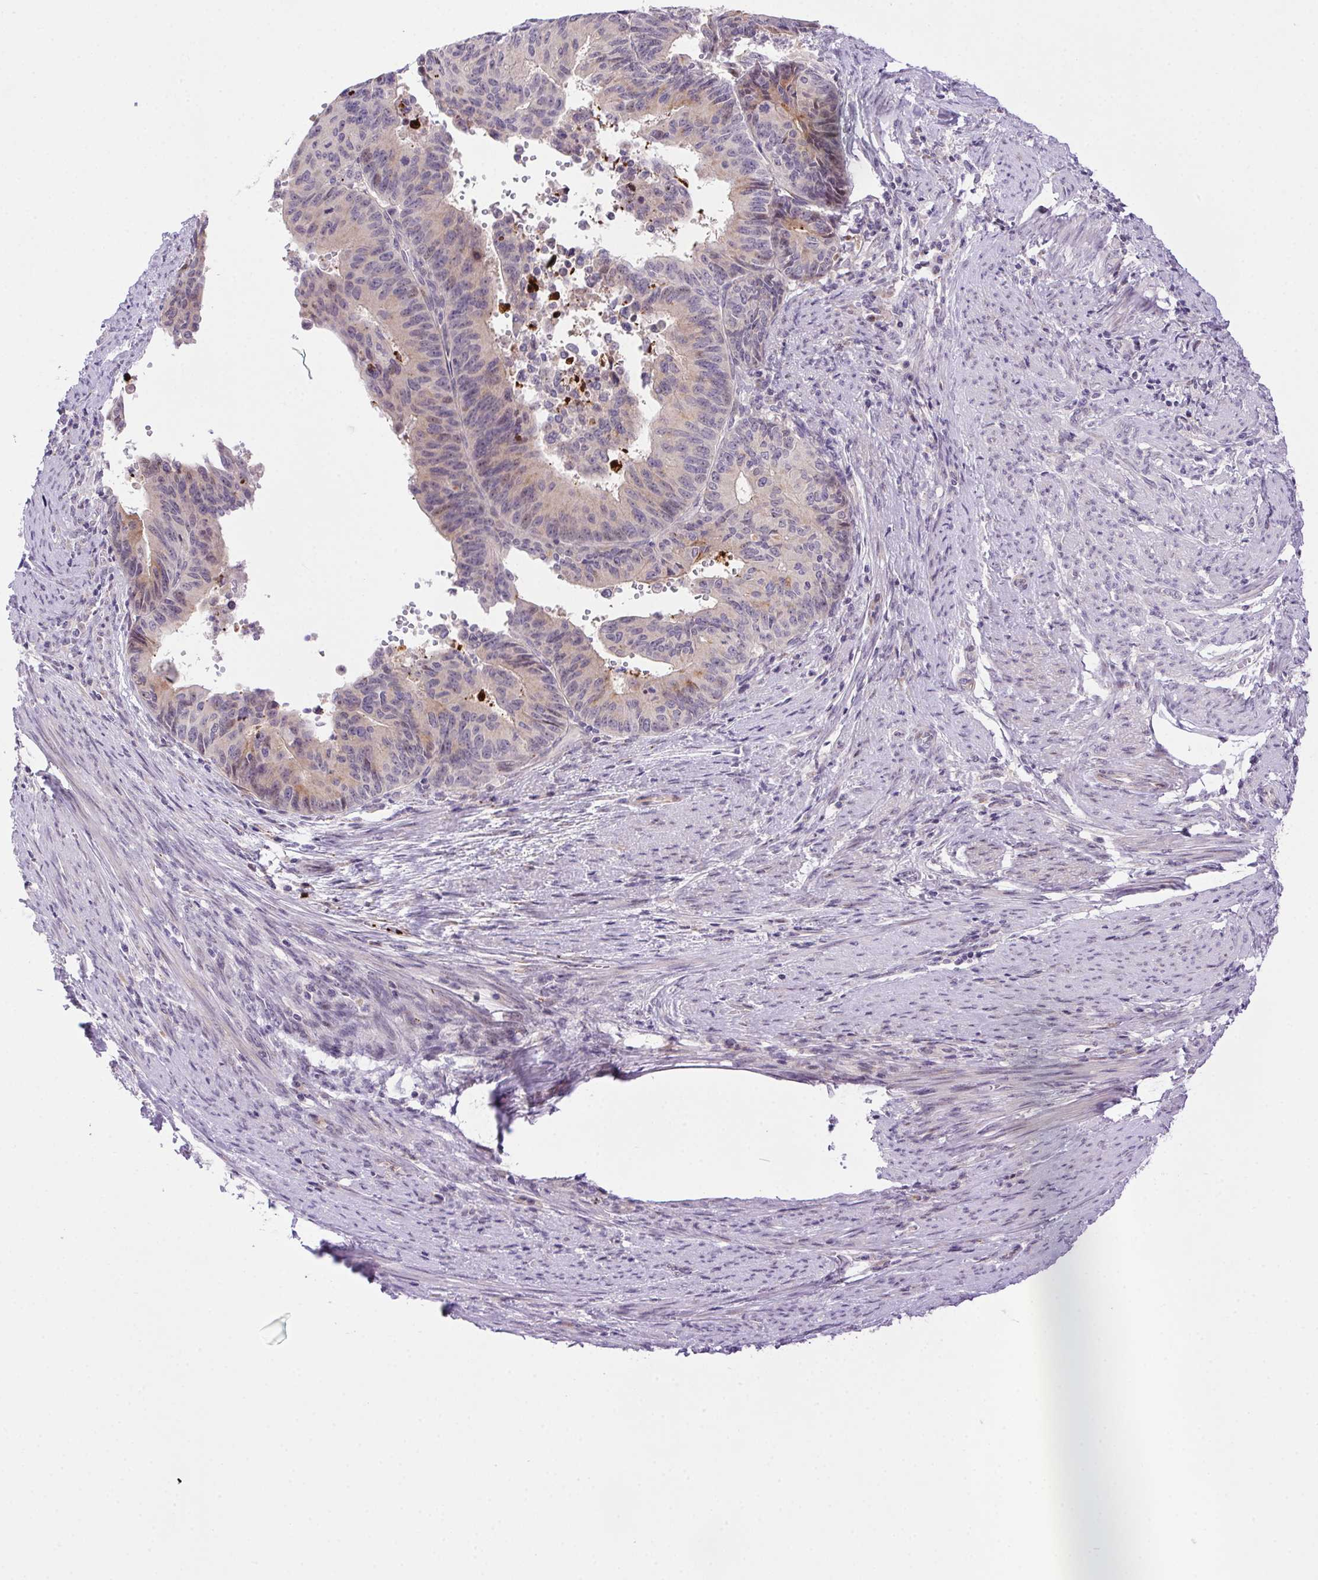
{"staining": {"intensity": "weak", "quantity": "<25%", "location": "cytoplasmic/membranous"}, "tissue": "endometrial cancer", "cell_type": "Tumor cells", "image_type": "cancer", "snomed": [{"axis": "morphology", "description": "Adenocarcinoma, NOS"}, {"axis": "topography", "description": "Endometrium"}], "caption": "This is an IHC histopathology image of human endometrial cancer. There is no staining in tumor cells.", "gene": "LRRTM1", "patient": {"sex": "female", "age": 65}}